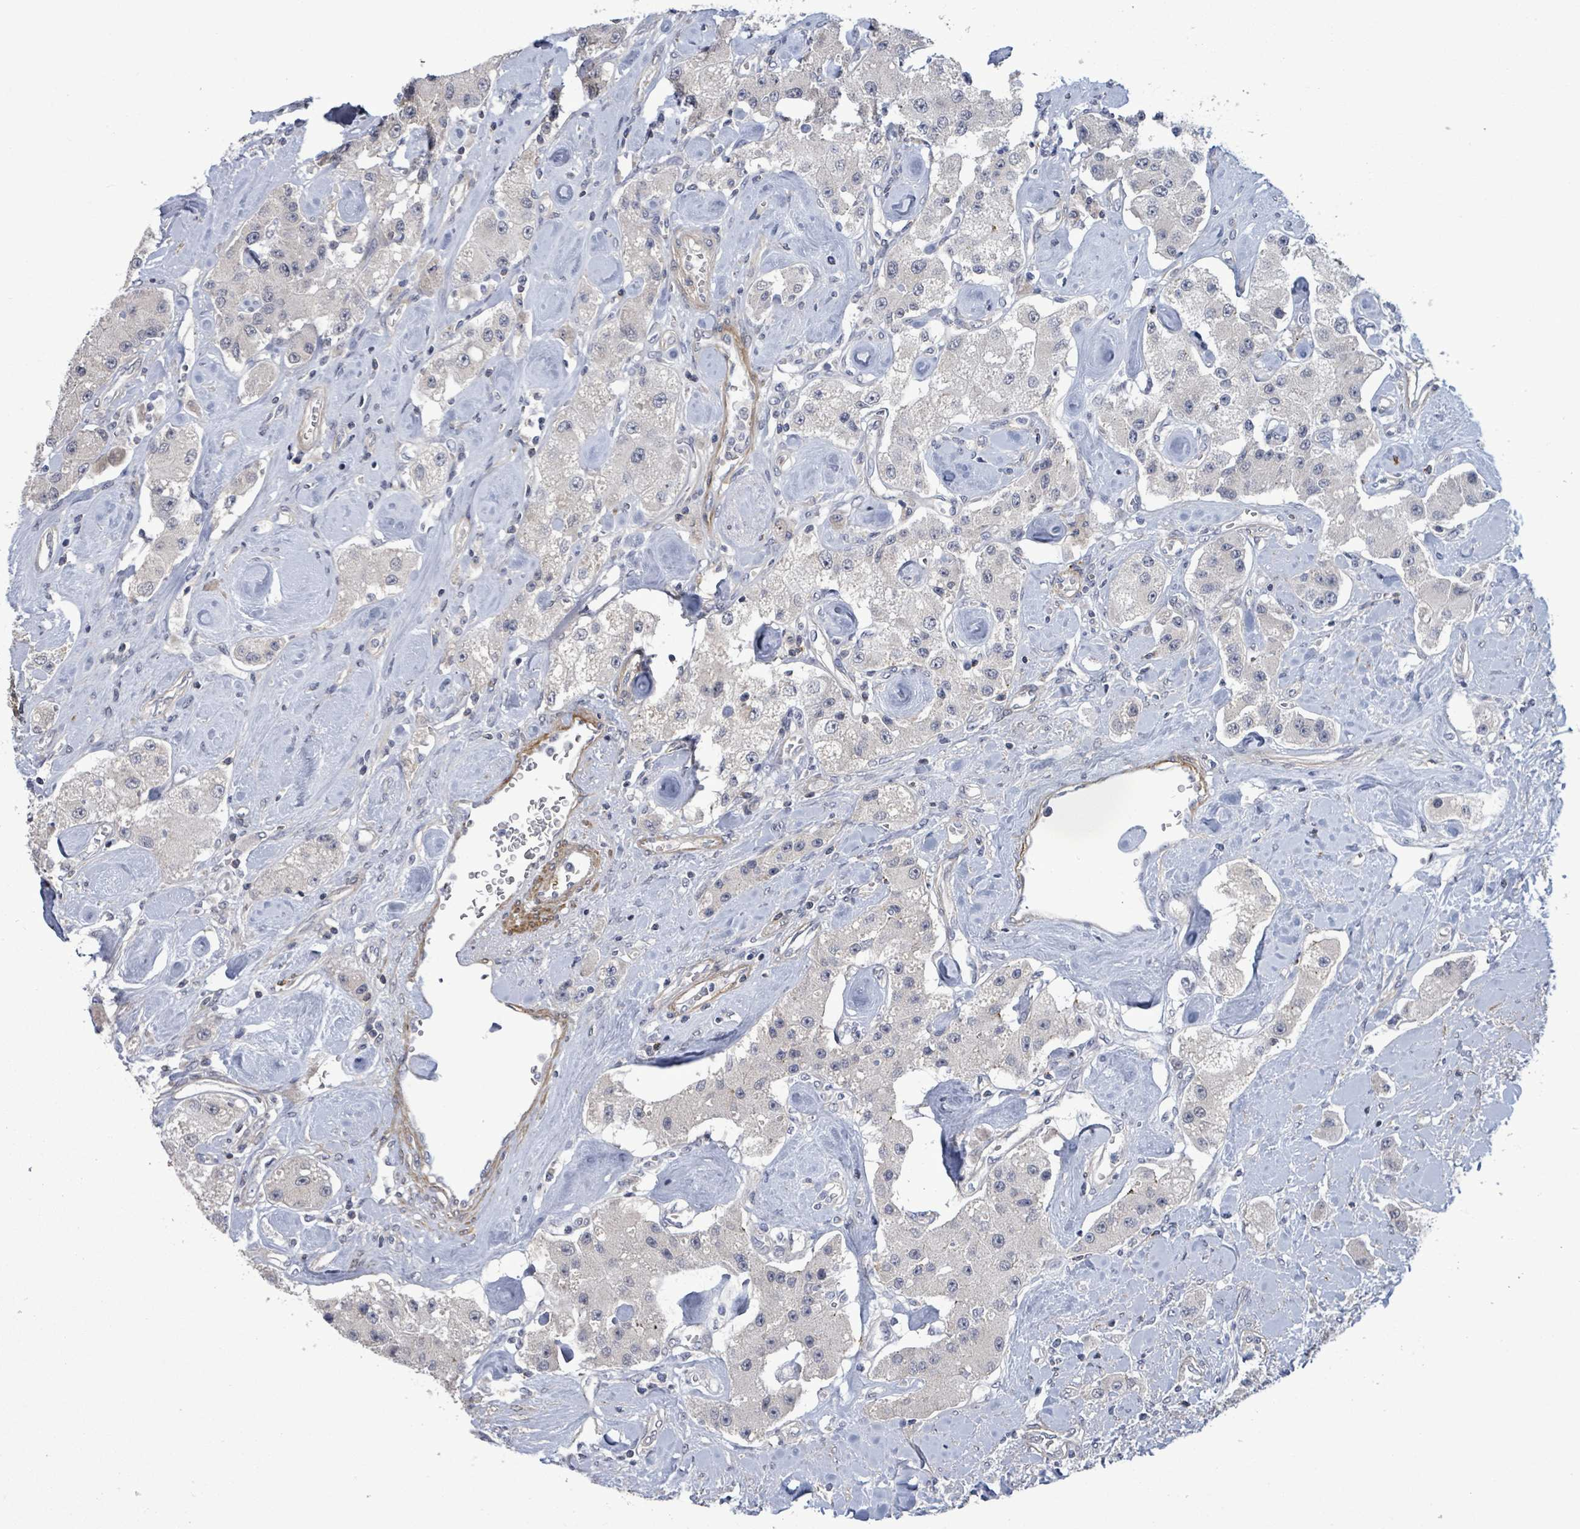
{"staining": {"intensity": "negative", "quantity": "none", "location": "none"}, "tissue": "carcinoid", "cell_type": "Tumor cells", "image_type": "cancer", "snomed": [{"axis": "morphology", "description": "Carcinoid, malignant, NOS"}, {"axis": "topography", "description": "Pancreas"}], "caption": "The photomicrograph reveals no staining of tumor cells in carcinoid. (Brightfield microscopy of DAB IHC at high magnification).", "gene": "AMMECR1", "patient": {"sex": "male", "age": 41}}